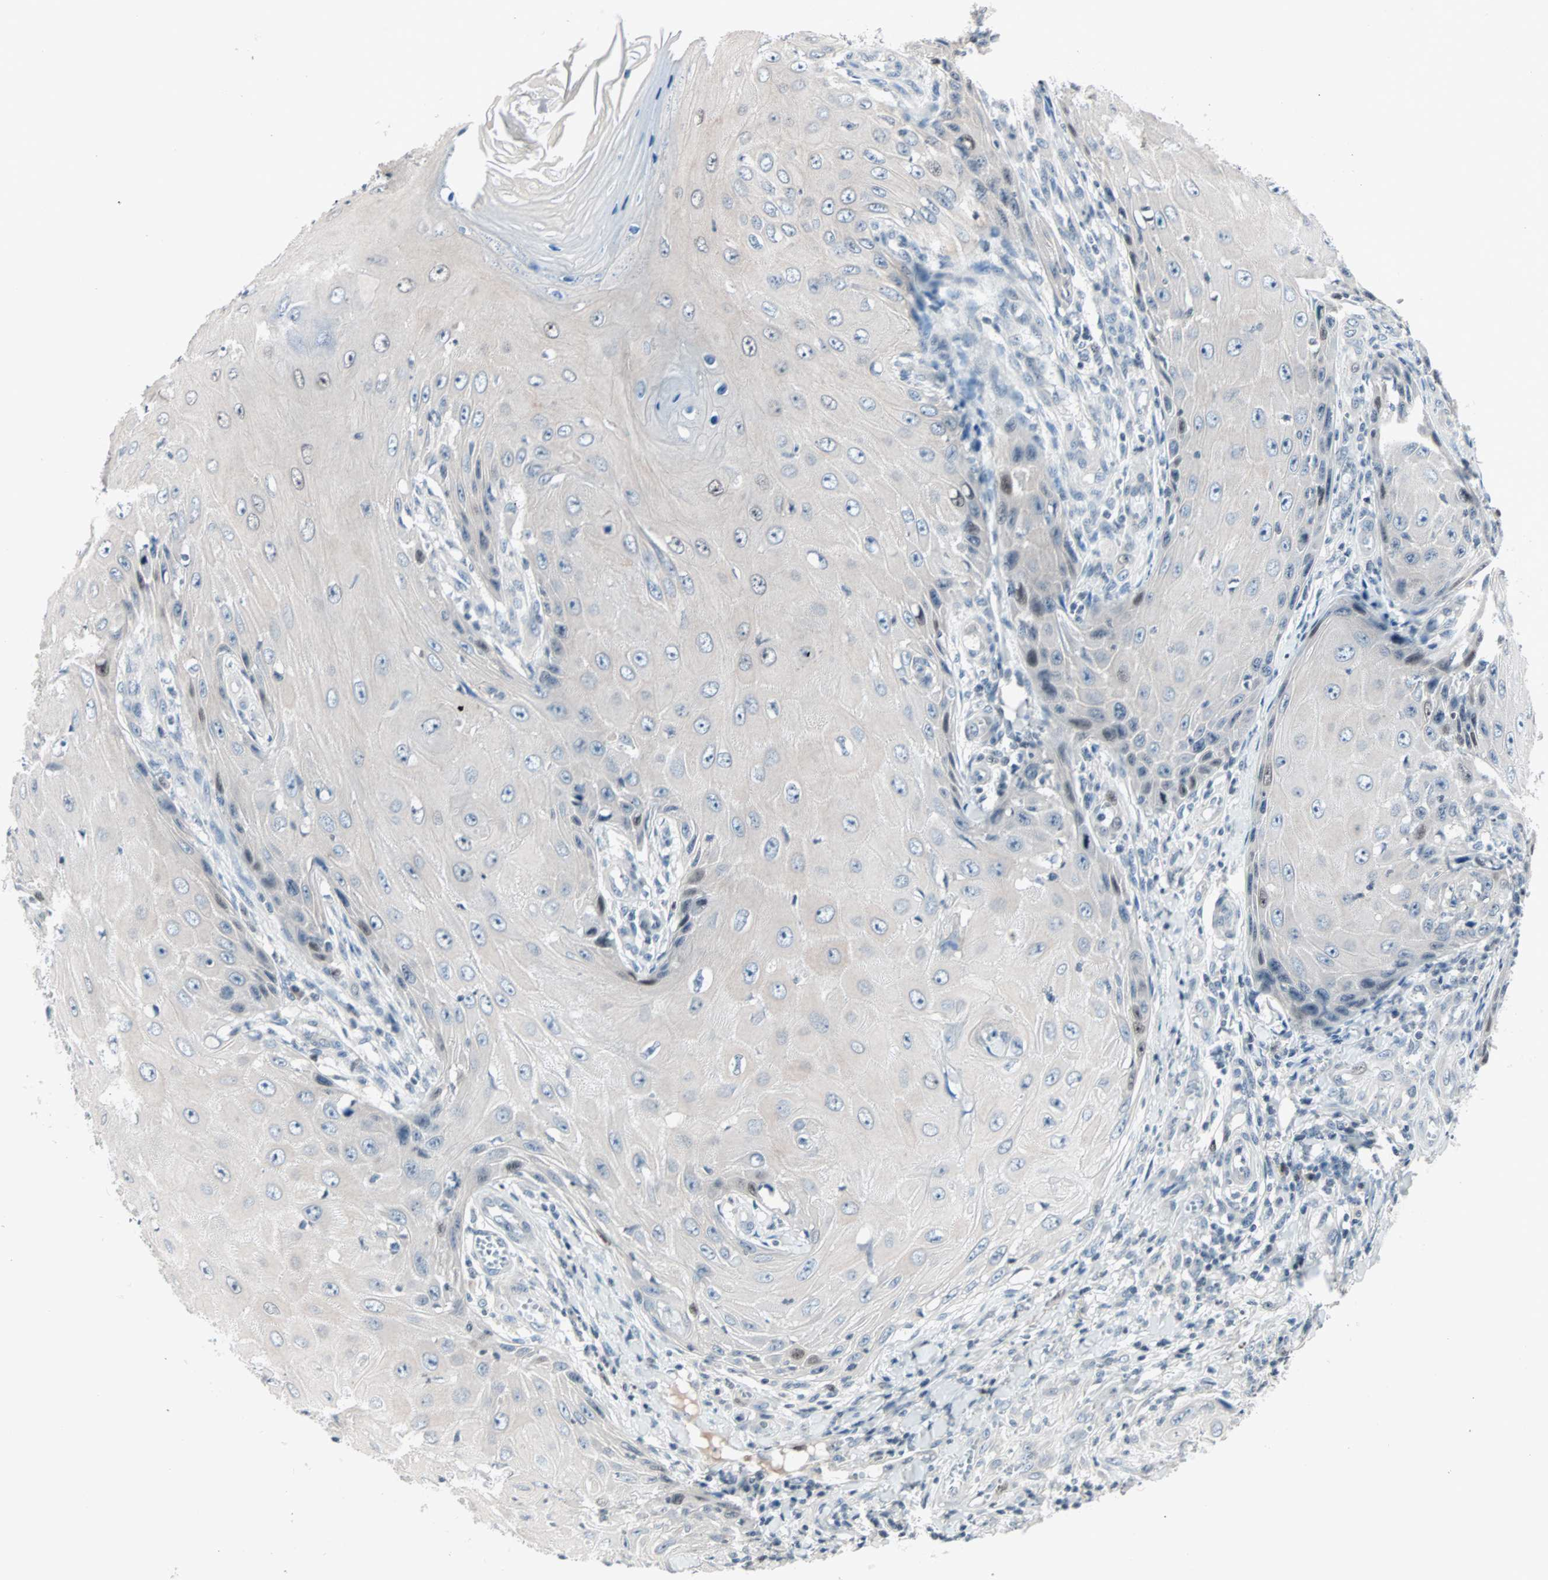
{"staining": {"intensity": "negative", "quantity": "none", "location": "none"}, "tissue": "skin cancer", "cell_type": "Tumor cells", "image_type": "cancer", "snomed": [{"axis": "morphology", "description": "Squamous cell carcinoma, NOS"}, {"axis": "topography", "description": "Skin"}], "caption": "Tumor cells show no significant staining in skin cancer.", "gene": "CCNE2", "patient": {"sex": "female", "age": 73}}